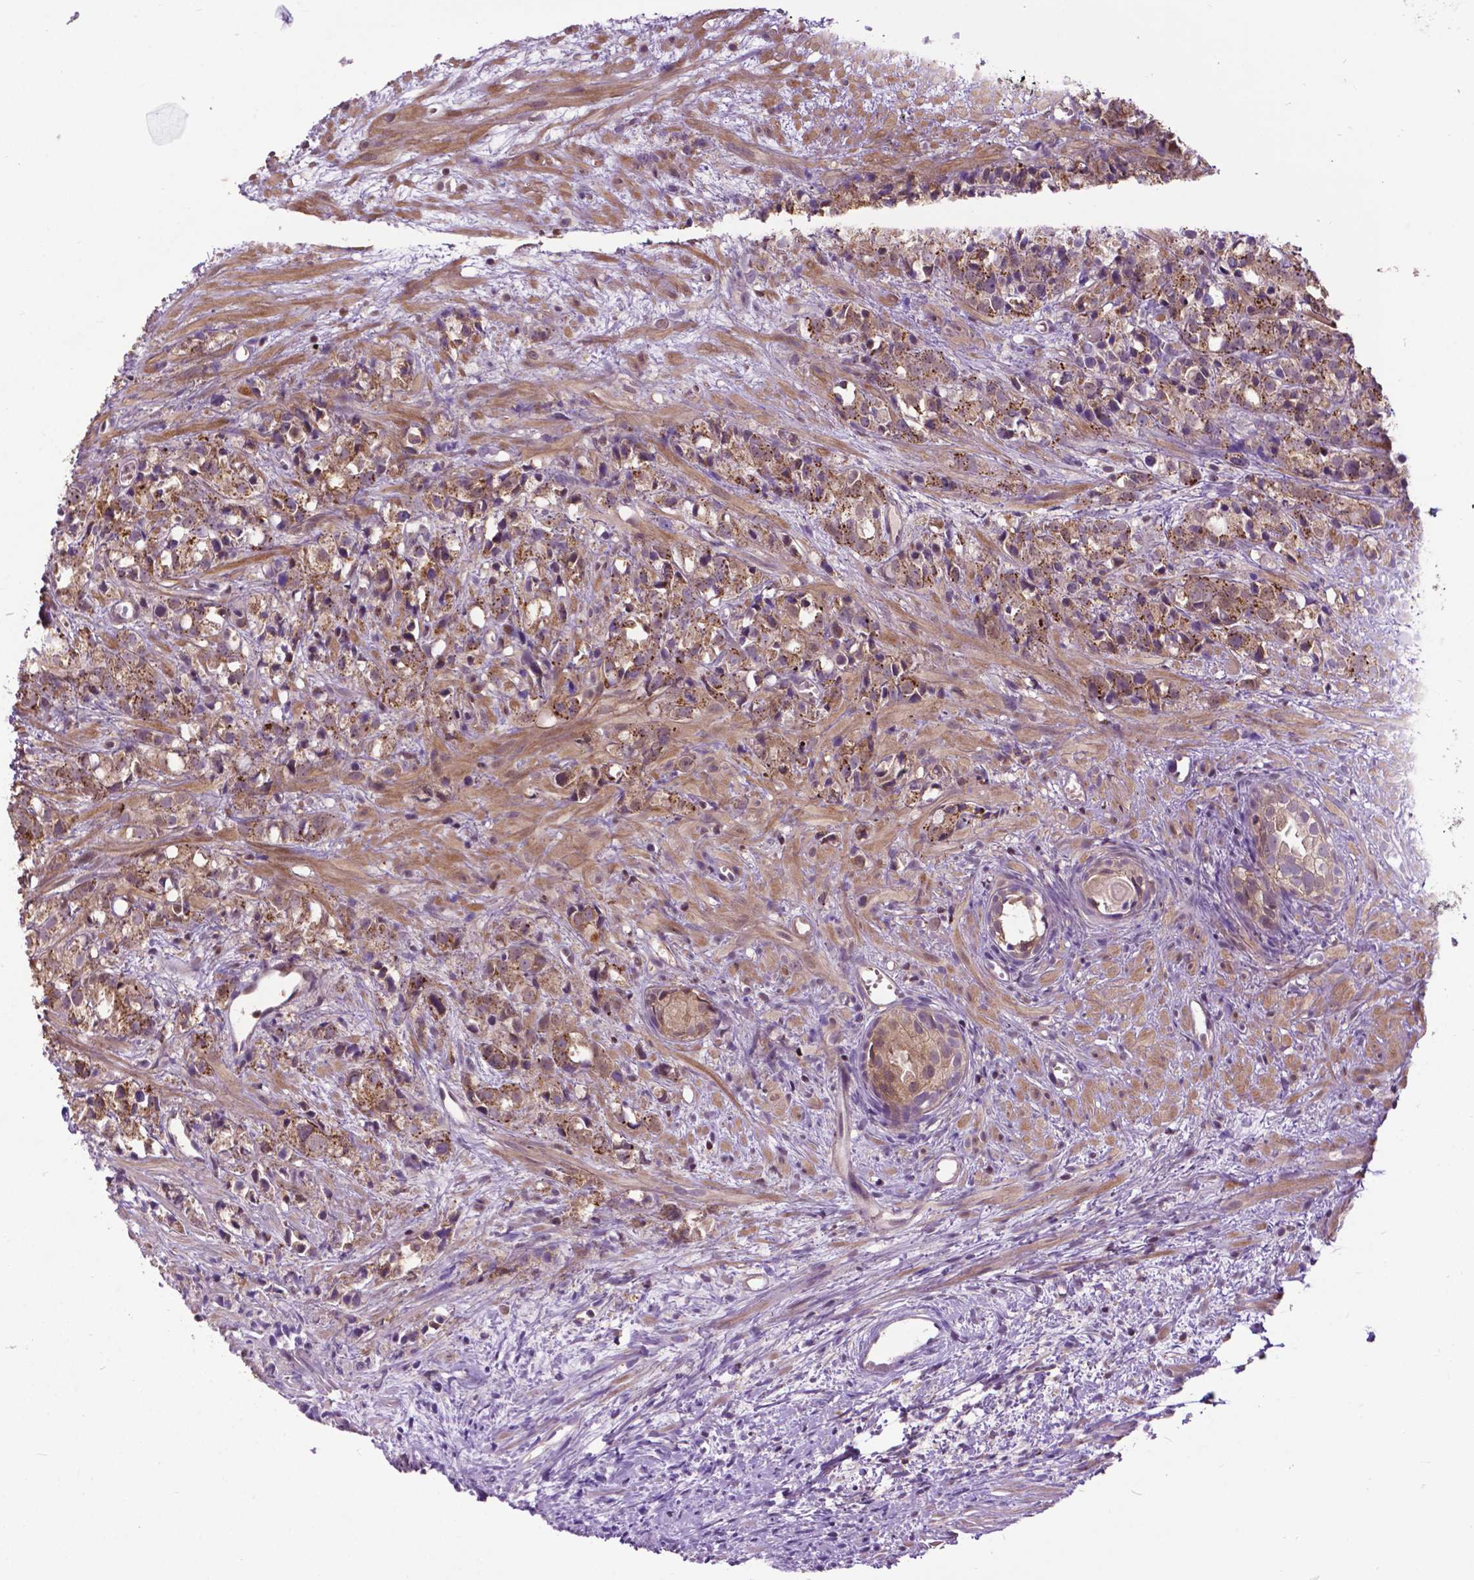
{"staining": {"intensity": "moderate", "quantity": ">75%", "location": "cytoplasmic/membranous"}, "tissue": "prostate cancer", "cell_type": "Tumor cells", "image_type": "cancer", "snomed": [{"axis": "morphology", "description": "Adenocarcinoma, High grade"}, {"axis": "topography", "description": "Prostate"}], "caption": "The immunohistochemical stain shows moderate cytoplasmic/membranous positivity in tumor cells of prostate adenocarcinoma (high-grade) tissue.", "gene": "CHMP4A", "patient": {"sex": "male", "age": 79}}